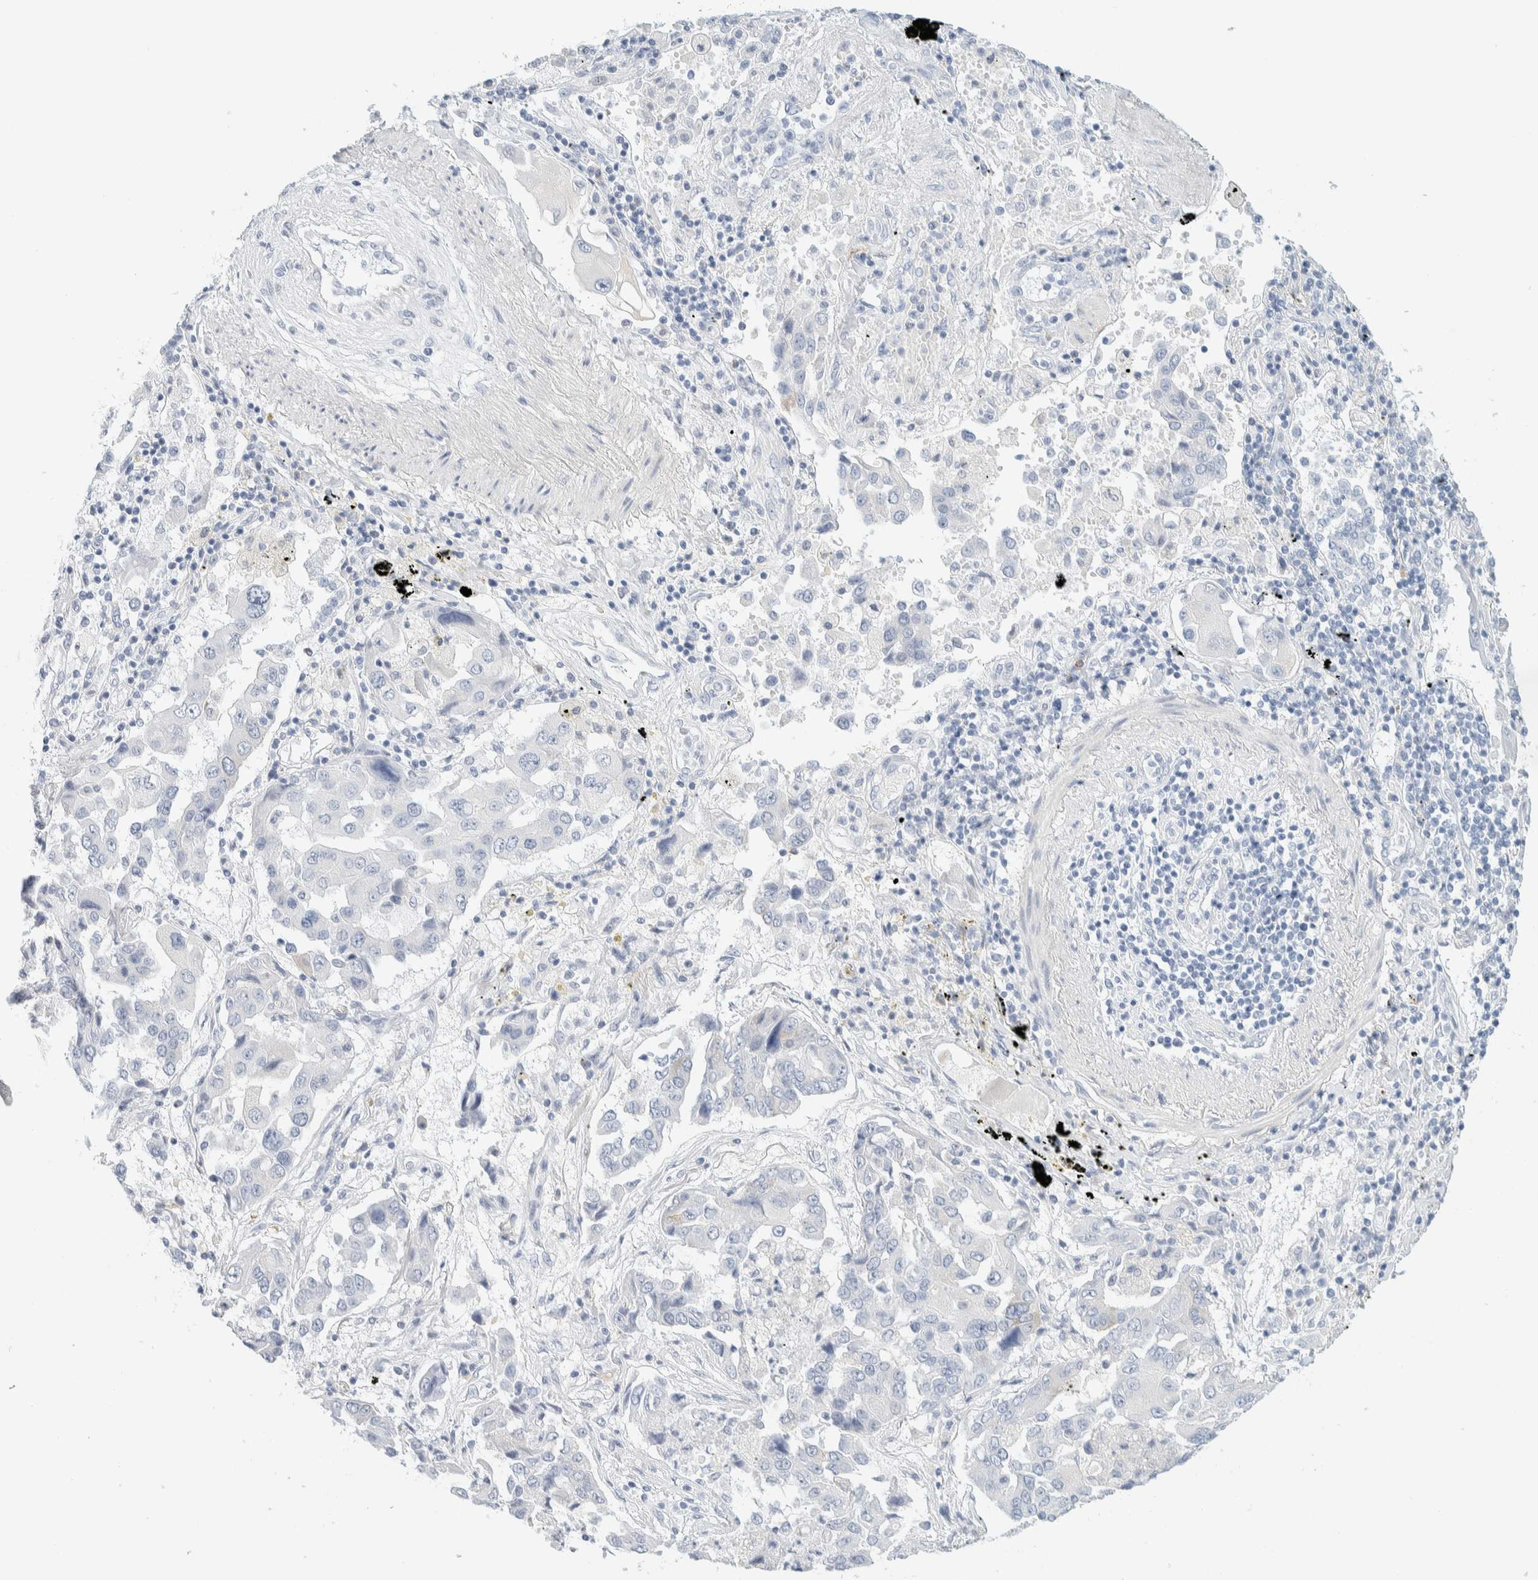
{"staining": {"intensity": "negative", "quantity": "none", "location": "none"}, "tissue": "lung cancer", "cell_type": "Tumor cells", "image_type": "cancer", "snomed": [{"axis": "morphology", "description": "Adenocarcinoma, NOS"}, {"axis": "topography", "description": "Lung"}], "caption": "The micrograph shows no staining of tumor cells in adenocarcinoma (lung). (DAB (3,3'-diaminobenzidine) IHC with hematoxylin counter stain).", "gene": "ATCAY", "patient": {"sex": "female", "age": 65}}